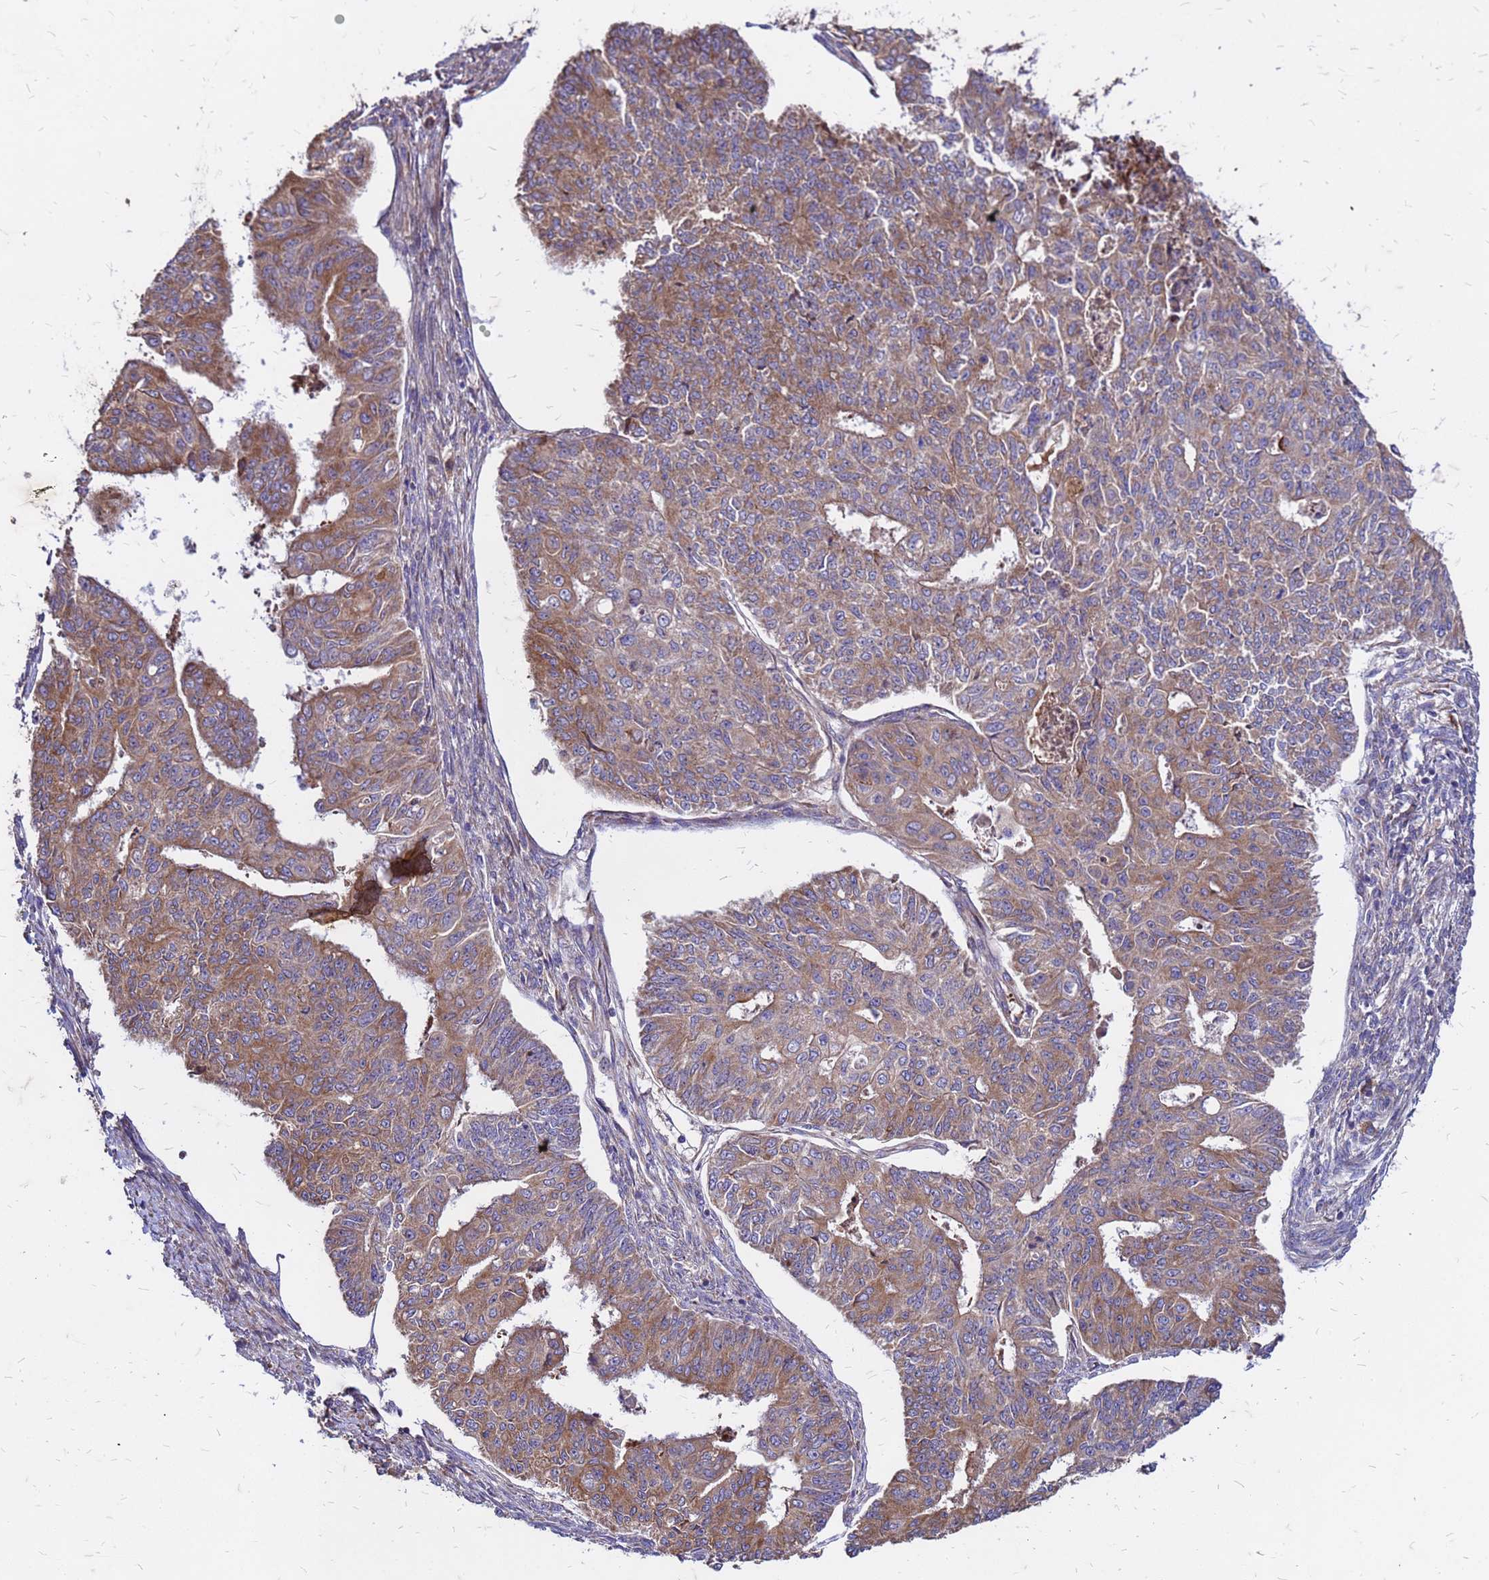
{"staining": {"intensity": "moderate", "quantity": ">75%", "location": "cytoplasmic/membranous"}, "tissue": "endometrial cancer", "cell_type": "Tumor cells", "image_type": "cancer", "snomed": [{"axis": "morphology", "description": "Adenocarcinoma, NOS"}, {"axis": "topography", "description": "Endometrium"}], "caption": "Protein expression analysis of human endometrial cancer reveals moderate cytoplasmic/membranous expression in about >75% of tumor cells.", "gene": "VMO1", "patient": {"sex": "female", "age": 32}}